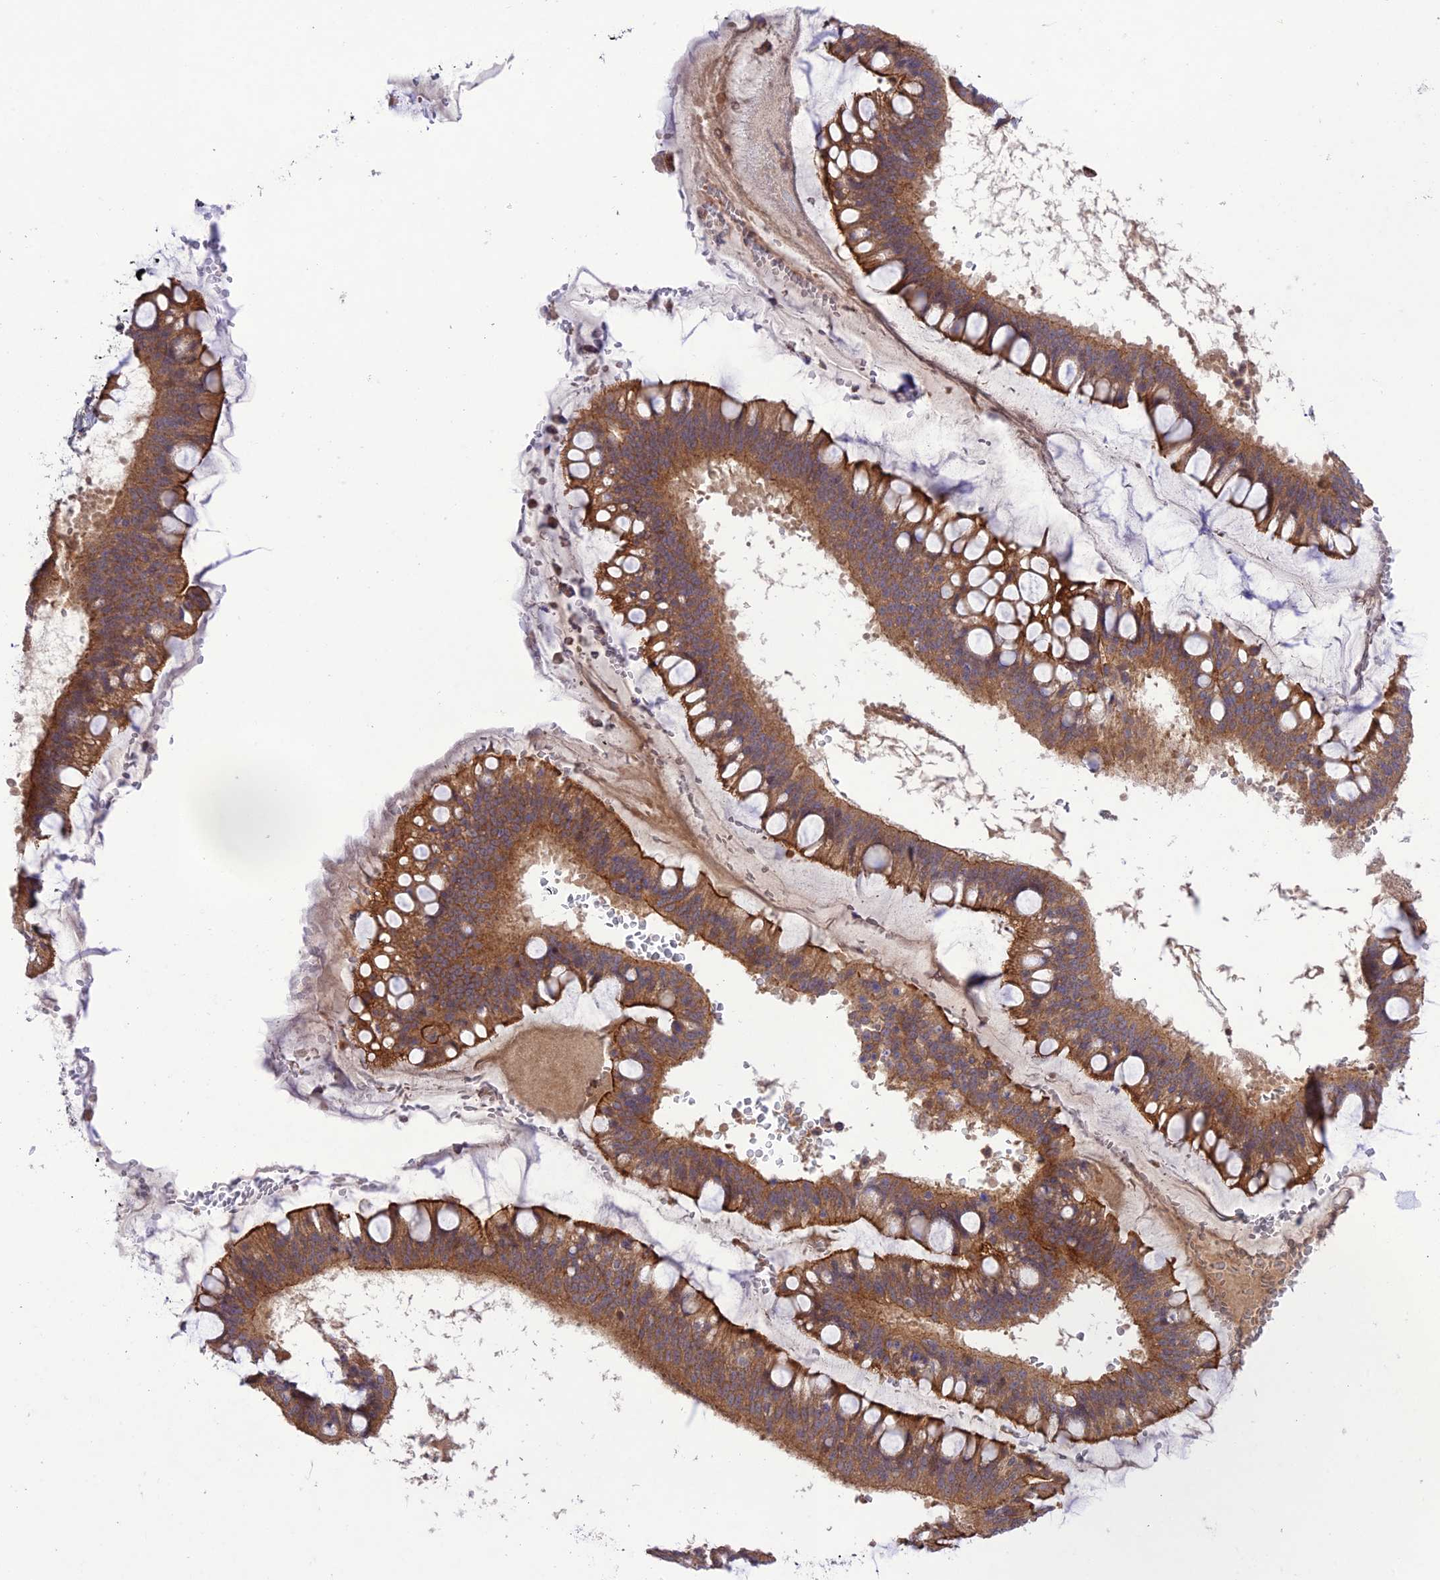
{"staining": {"intensity": "moderate", "quantity": ">75%", "location": "cytoplasmic/membranous"}, "tissue": "ovarian cancer", "cell_type": "Tumor cells", "image_type": "cancer", "snomed": [{"axis": "morphology", "description": "Cystadenocarcinoma, mucinous, NOS"}, {"axis": "topography", "description": "Ovary"}], "caption": "Human ovarian mucinous cystadenocarcinoma stained with a protein marker exhibits moderate staining in tumor cells.", "gene": "FCHSD1", "patient": {"sex": "female", "age": 73}}